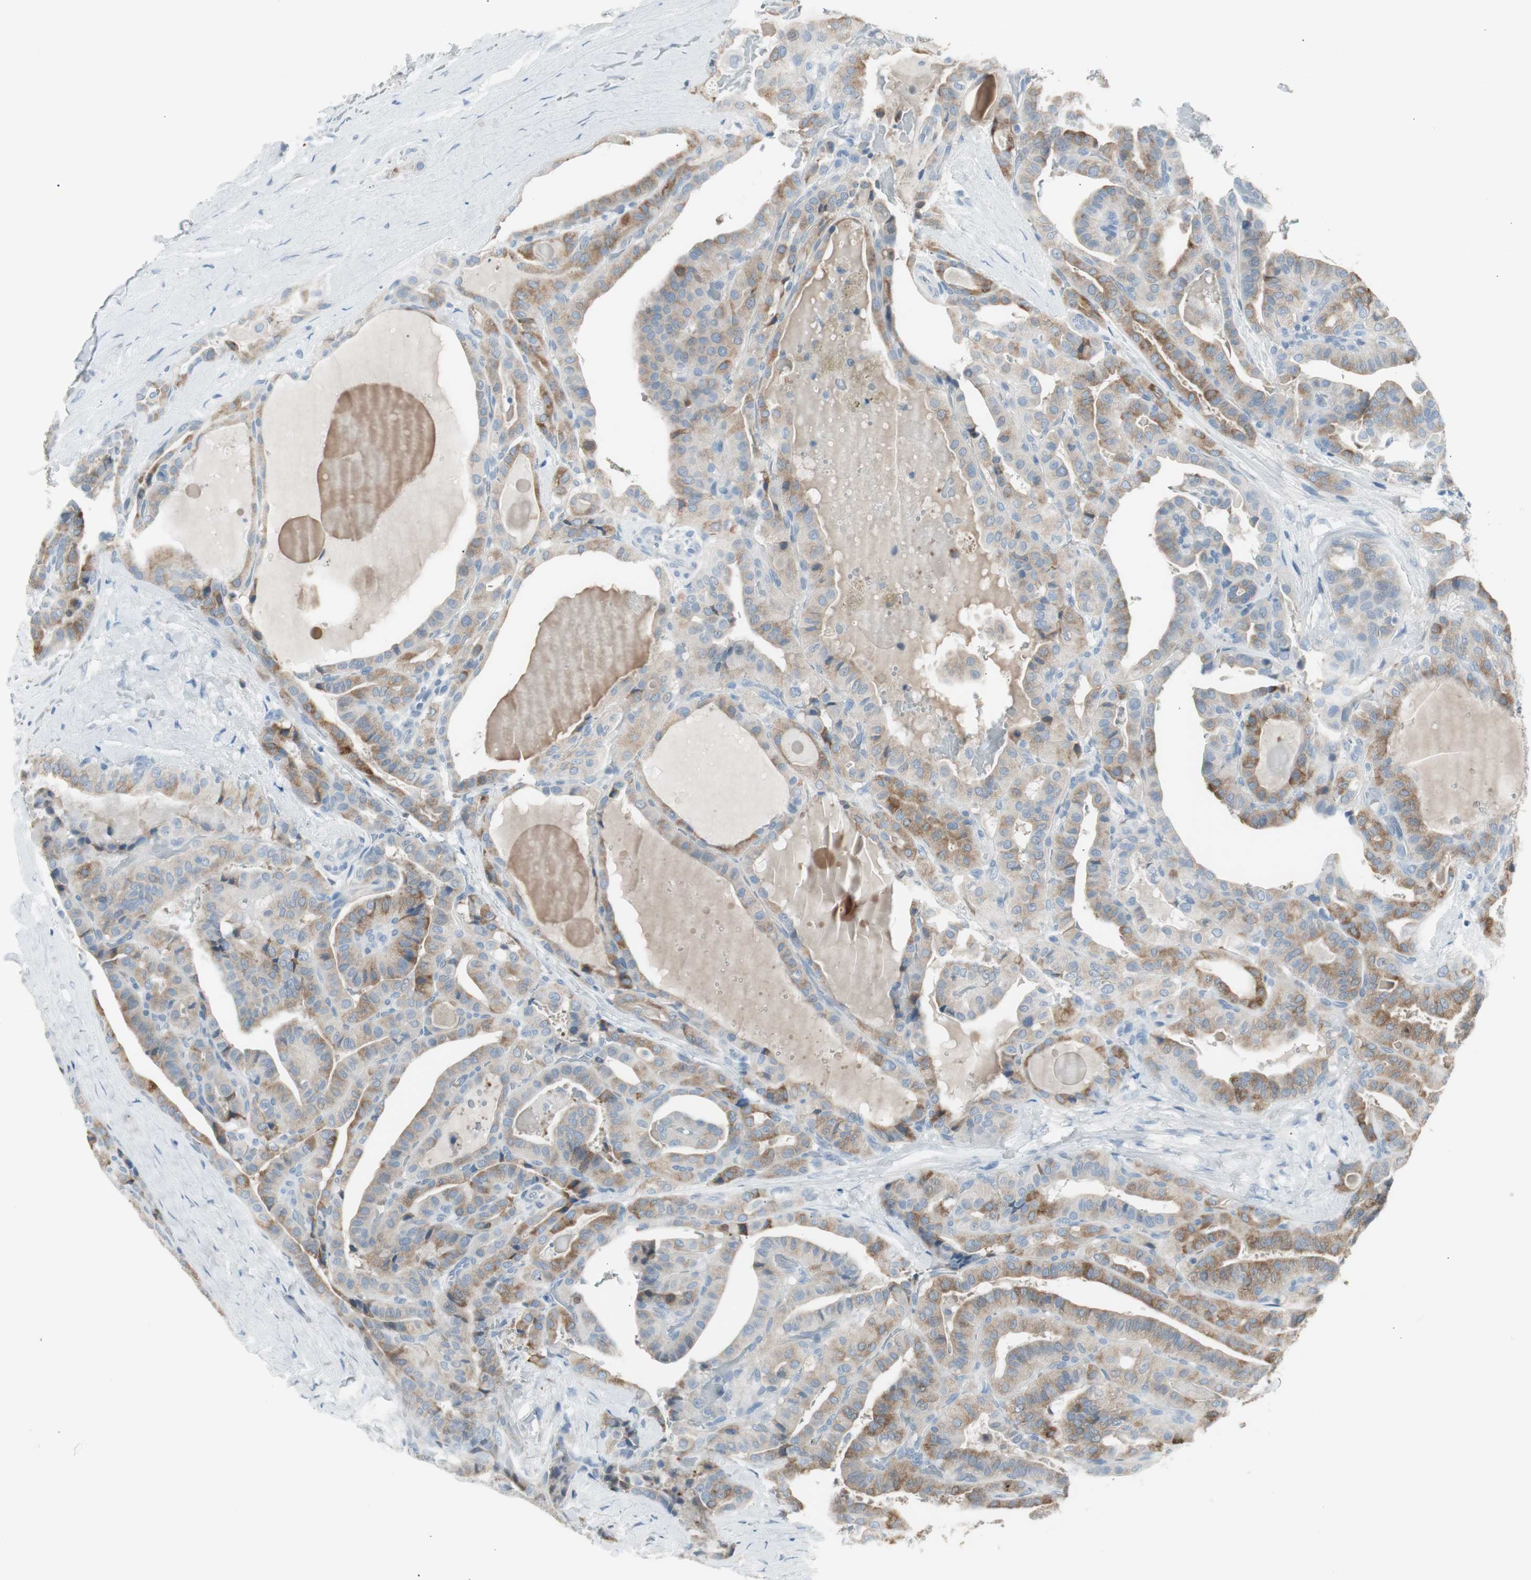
{"staining": {"intensity": "moderate", "quantity": ">75%", "location": "cytoplasmic/membranous"}, "tissue": "thyroid cancer", "cell_type": "Tumor cells", "image_type": "cancer", "snomed": [{"axis": "morphology", "description": "Papillary adenocarcinoma, NOS"}, {"axis": "topography", "description": "Thyroid gland"}], "caption": "Papillary adenocarcinoma (thyroid) stained with a brown dye reveals moderate cytoplasmic/membranous positive expression in approximately >75% of tumor cells.", "gene": "AGR2", "patient": {"sex": "male", "age": 77}}